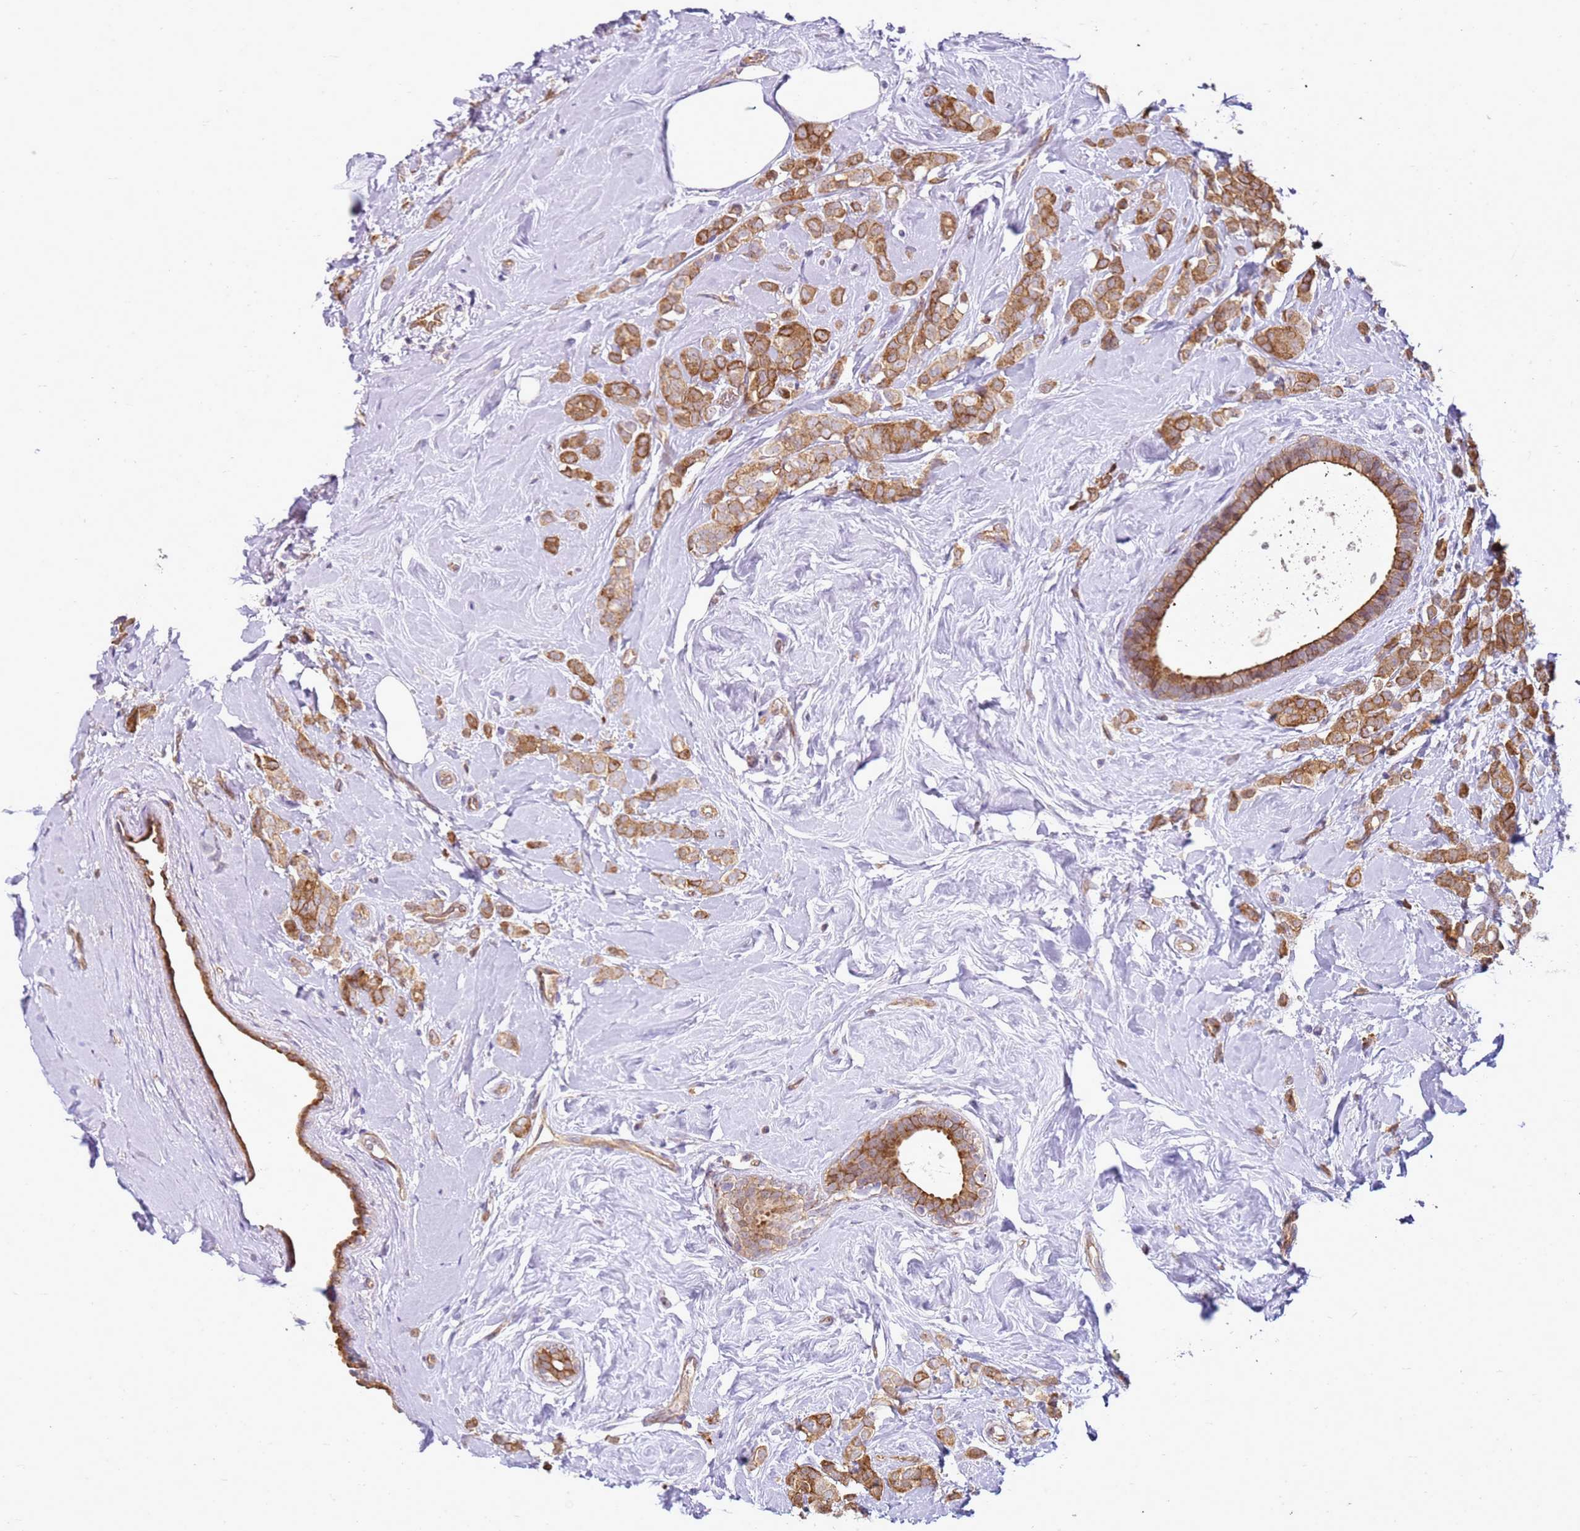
{"staining": {"intensity": "moderate", "quantity": ">75%", "location": "cytoplasmic/membranous"}, "tissue": "breast cancer", "cell_type": "Tumor cells", "image_type": "cancer", "snomed": [{"axis": "morphology", "description": "Lobular carcinoma"}, {"axis": "topography", "description": "Breast"}], "caption": "Breast lobular carcinoma stained for a protein (brown) reveals moderate cytoplasmic/membranous positive staining in about >75% of tumor cells.", "gene": "YWHAE", "patient": {"sex": "female", "age": 47}}